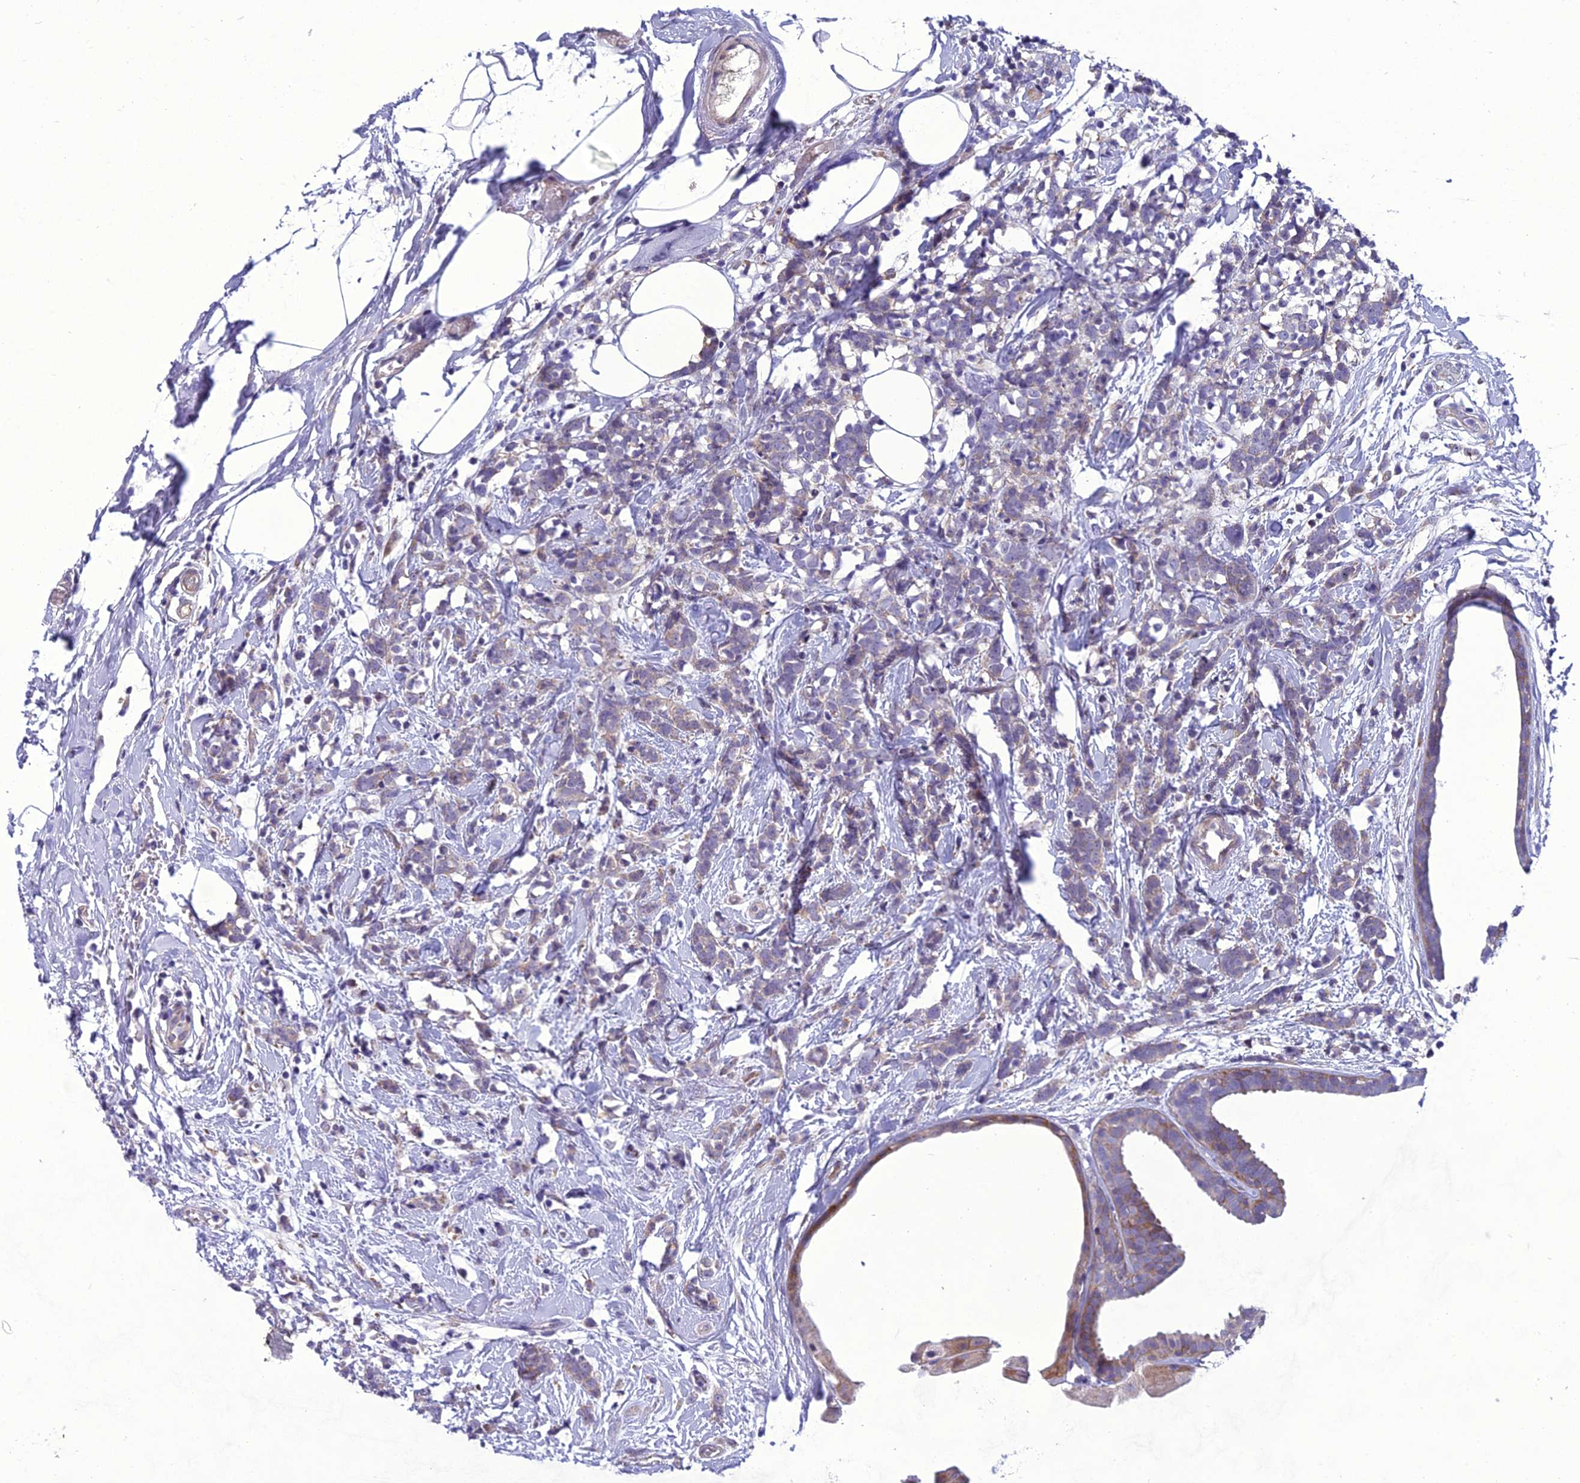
{"staining": {"intensity": "weak", "quantity": "<25%", "location": "cytoplasmic/membranous"}, "tissue": "breast cancer", "cell_type": "Tumor cells", "image_type": "cancer", "snomed": [{"axis": "morphology", "description": "Lobular carcinoma"}, {"axis": "topography", "description": "Breast"}], "caption": "Immunohistochemical staining of human breast lobular carcinoma shows no significant expression in tumor cells.", "gene": "GAB4", "patient": {"sex": "female", "age": 58}}